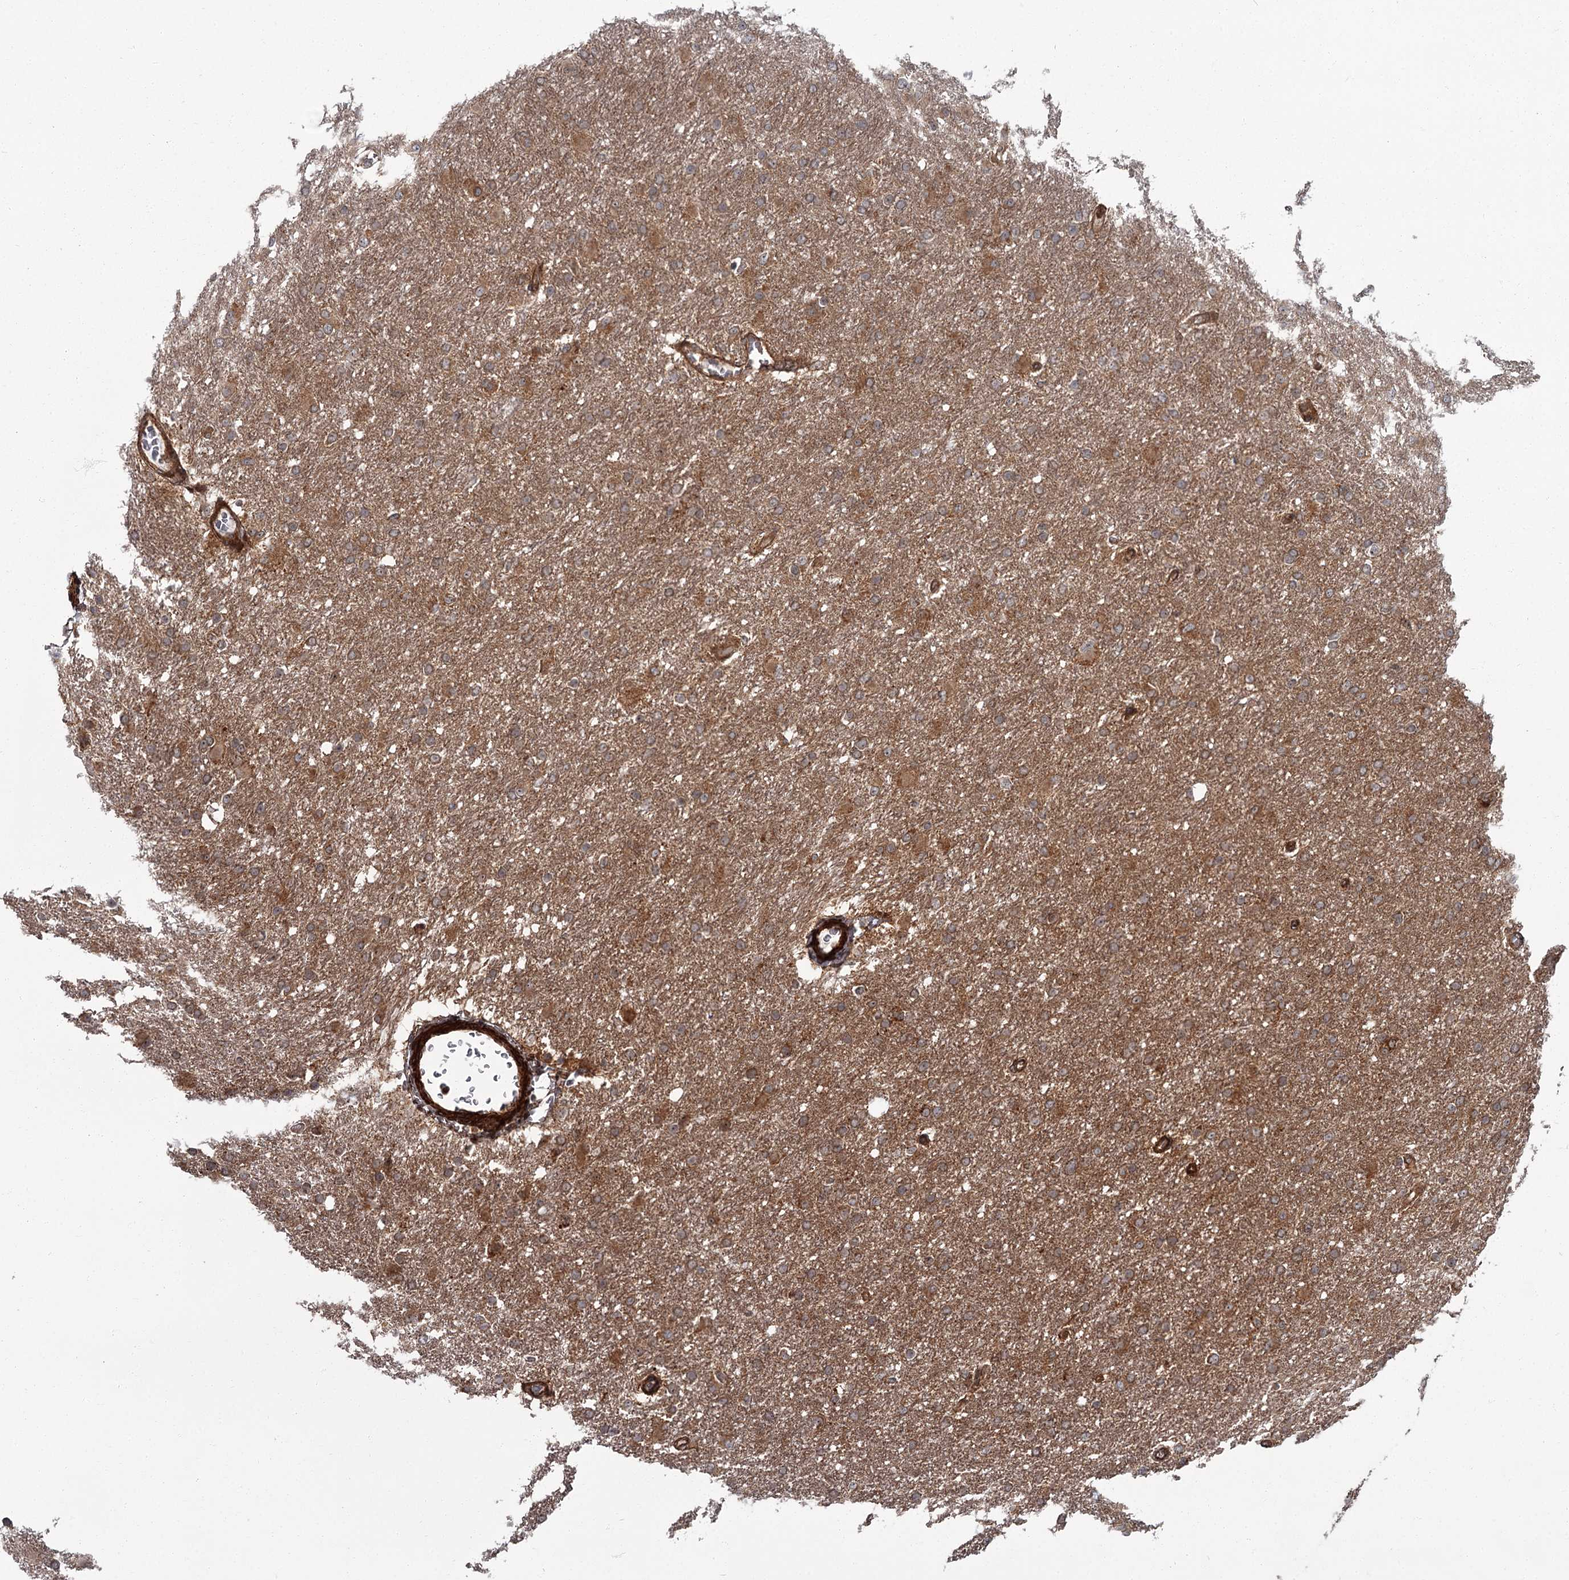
{"staining": {"intensity": "moderate", "quantity": ">75%", "location": "cytoplasmic/membranous"}, "tissue": "glioma", "cell_type": "Tumor cells", "image_type": "cancer", "snomed": [{"axis": "morphology", "description": "Glioma, malignant, High grade"}, {"axis": "topography", "description": "Cerebral cortex"}], "caption": "This histopathology image exhibits glioma stained with immunohistochemistry (IHC) to label a protein in brown. The cytoplasmic/membranous of tumor cells show moderate positivity for the protein. Nuclei are counter-stained blue.", "gene": "THAP9", "patient": {"sex": "female", "age": 36}}